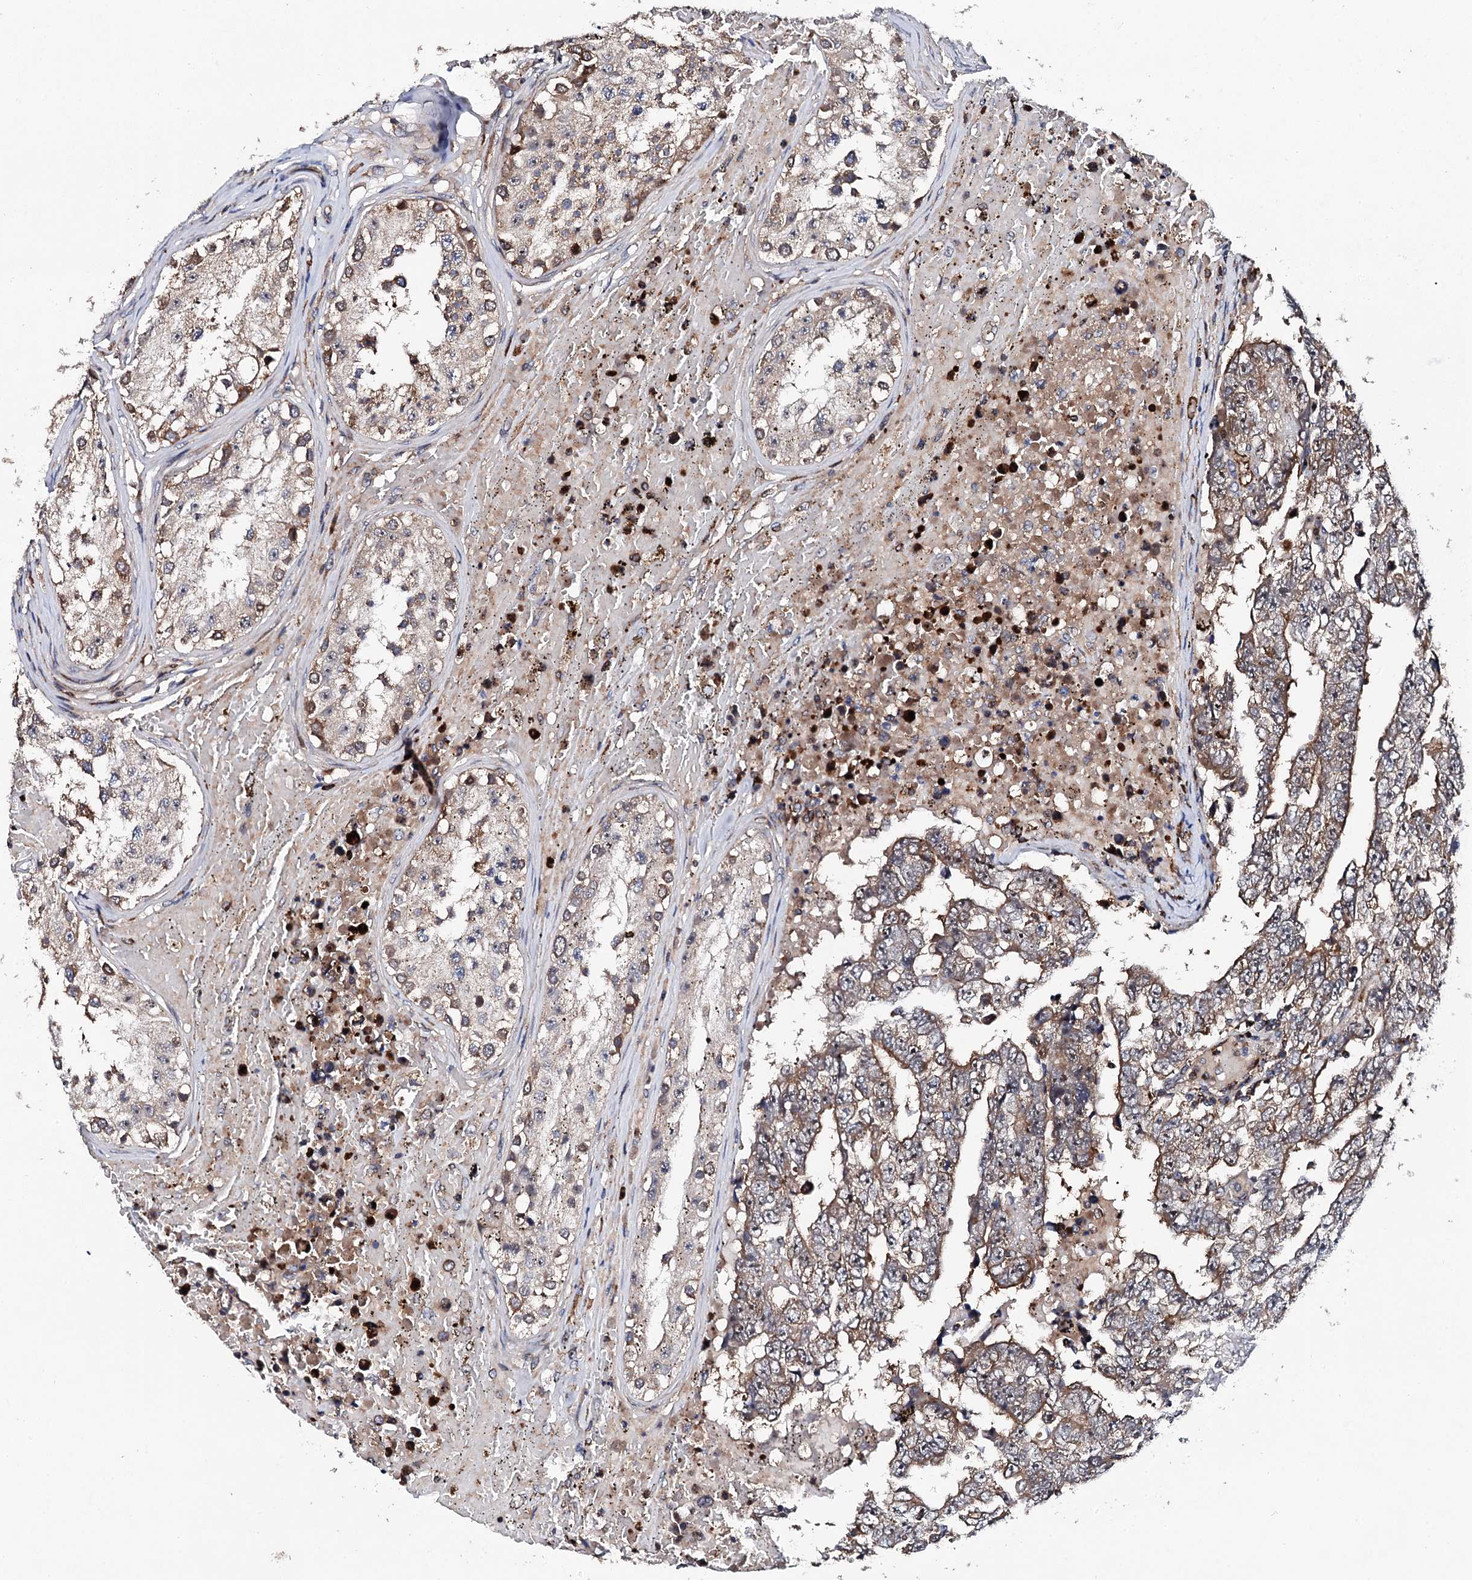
{"staining": {"intensity": "moderate", "quantity": ">75%", "location": "cytoplasmic/membranous"}, "tissue": "testis cancer", "cell_type": "Tumor cells", "image_type": "cancer", "snomed": [{"axis": "morphology", "description": "Carcinoma, Embryonal, NOS"}, {"axis": "topography", "description": "Testis"}], "caption": "Human testis embryonal carcinoma stained for a protein (brown) reveals moderate cytoplasmic/membranous positive staining in approximately >75% of tumor cells.", "gene": "GTPBP4", "patient": {"sex": "male", "age": 25}}